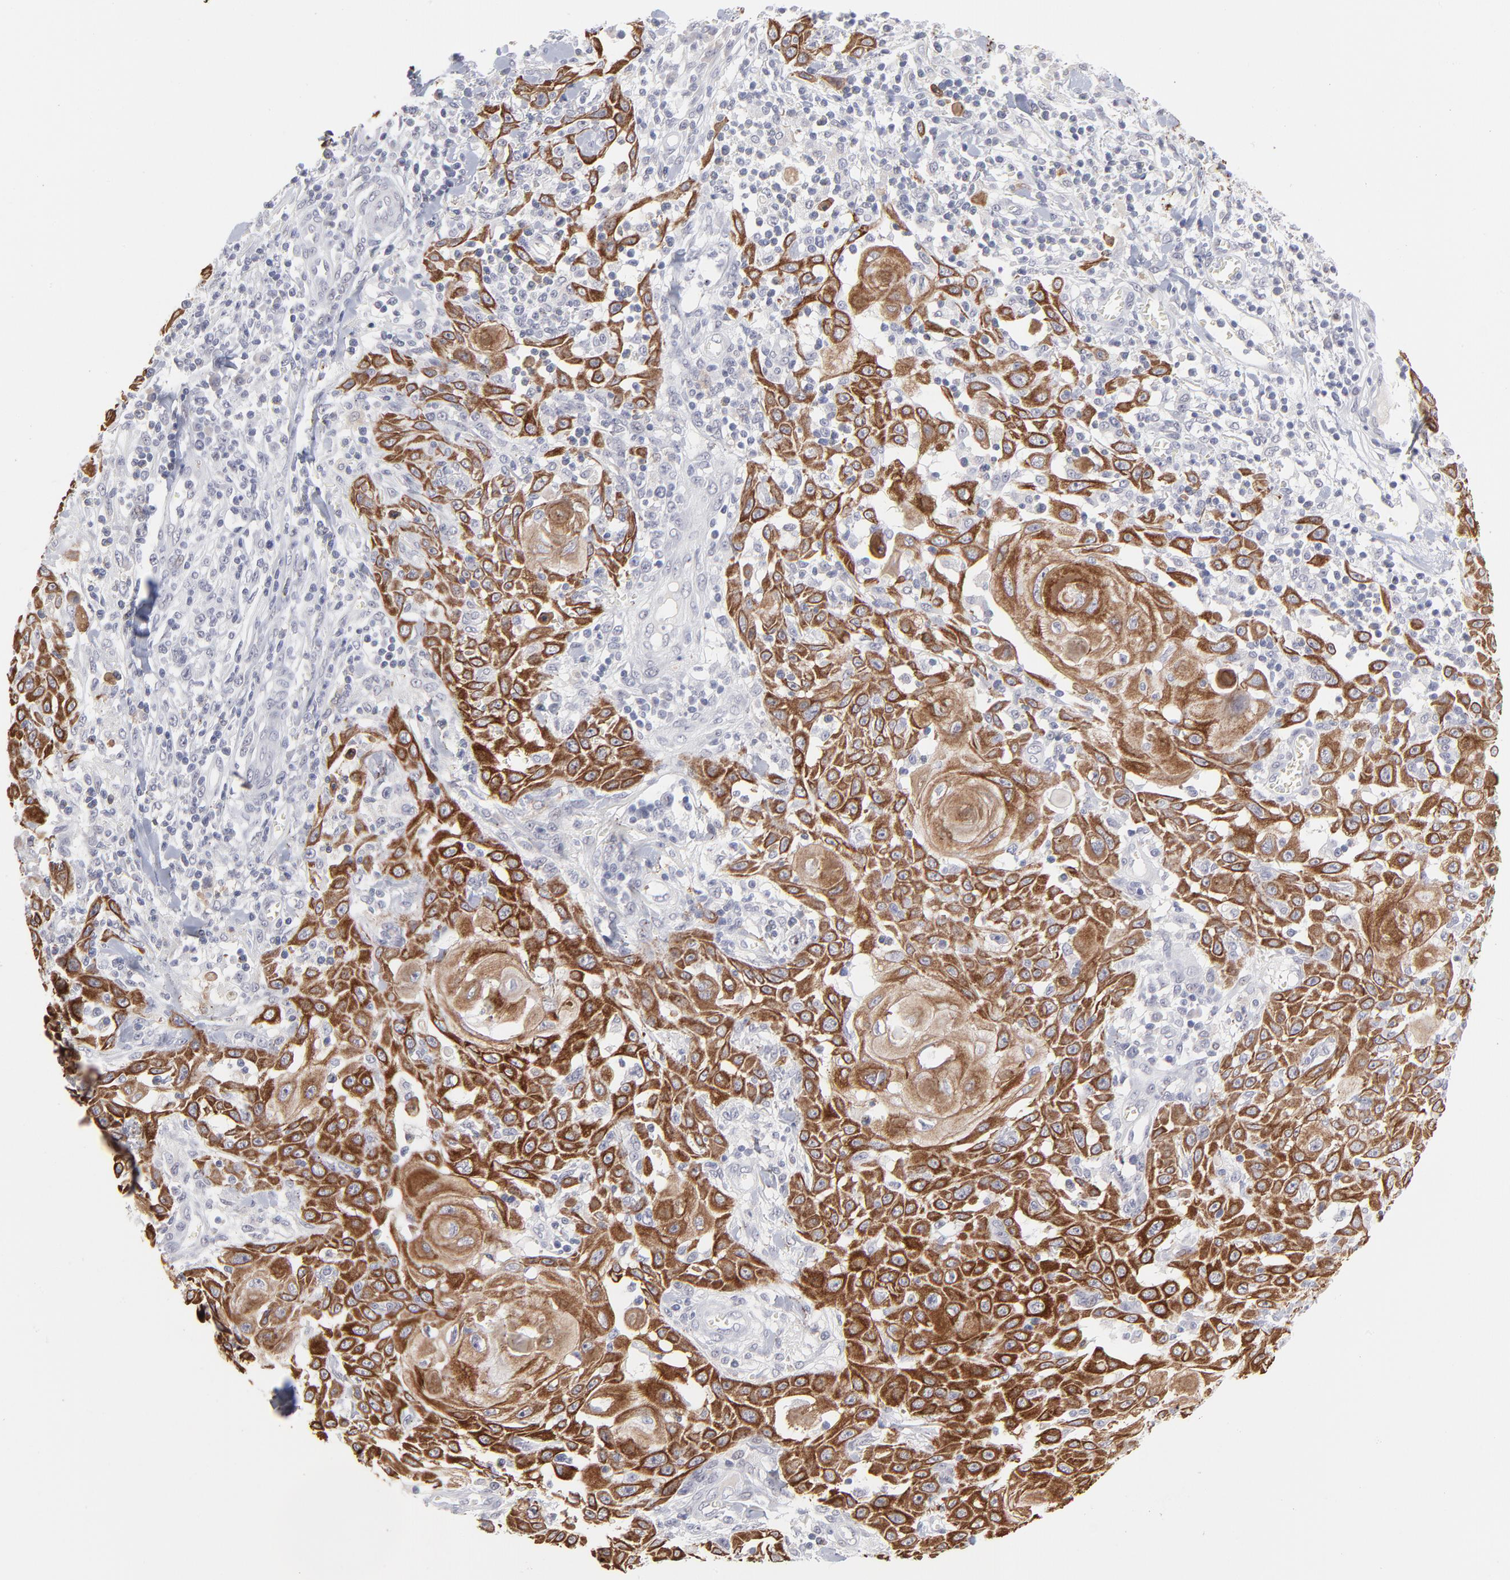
{"staining": {"intensity": "strong", "quantity": ">75%", "location": "cytoplasmic/membranous"}, "tissue": "skin cancer", "cell_type": "Tumor cells", "image_type": "cancer", "snomed": [{"axis": "morphology", "description": "Squamous cell carcinoma, NOS"}, {"axis": "topography", "description": "Skin"}], "caption": "A photomicrograph showing strong cytoplasmic/membranous positivity in approximately >75% of tumor cells in skin cancer (squamous cell carcinoma), as visualized by brown immunohistochemical staining.", "gene": "CCR2", "patient": {"sex": "male", "age": 24}}